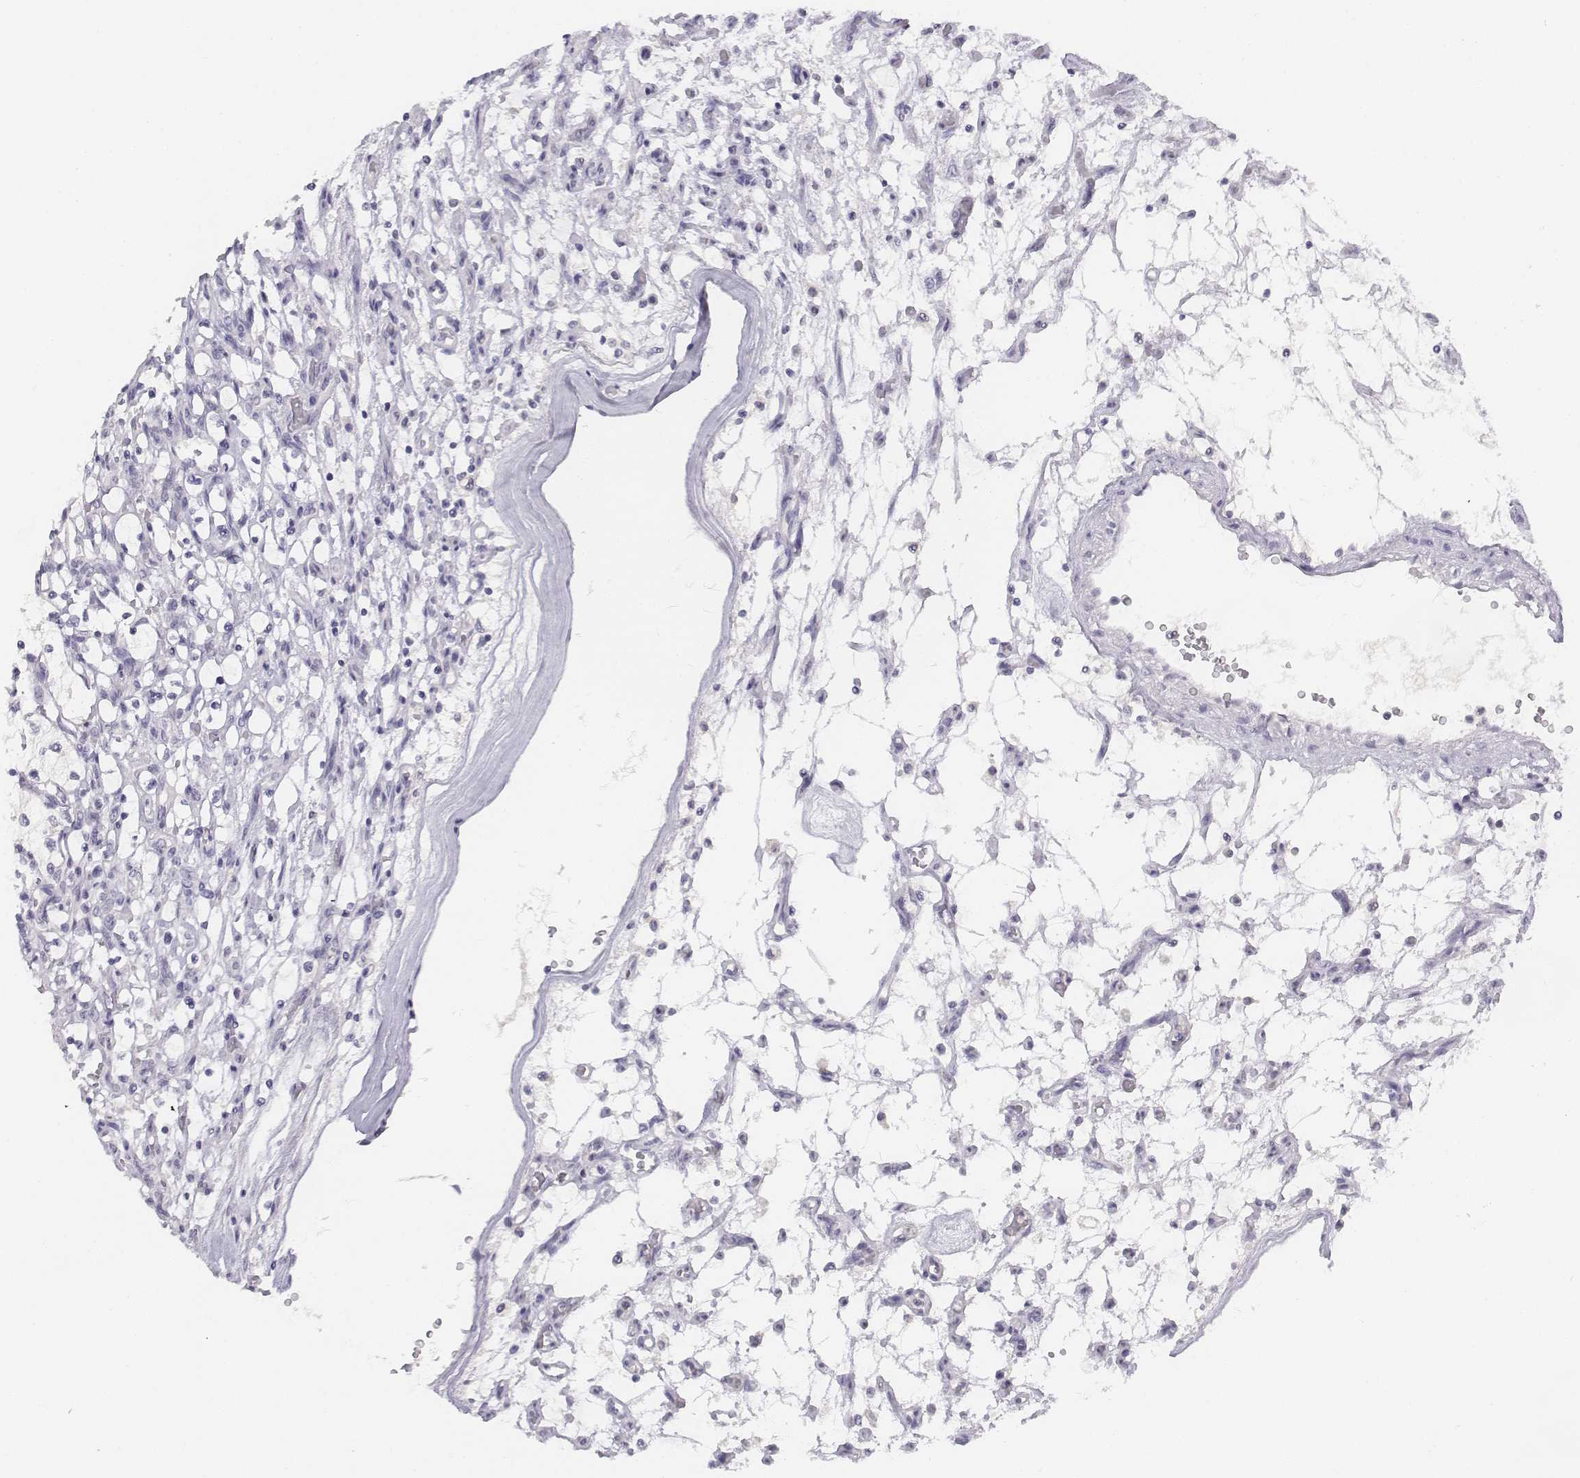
{"staining": {"intensity": "negative", "quantity": "none", "location": "none"}, "tissue": "renal cancer", "cell_type": "Tumor cells", "image_type": "cancer", "snomed": [{"axis": "morphology", "description": "Adenocarcinoma, NOS"}, {"axis": "topography", "description": "Kidney"}], "caption": "High magnification brightfield microscopy of renal adenocarcinoma stained with DAB (brown) and counterstained with hematoxylin (blue): tumor cells show no significant positivity. Brightfield microscopy of immunohistochemistry stained with DAB (brown) and hematoxylin (blue), captured at high magnification.", "gene": "UCN2", "patient": {"sex": "female", "age": 69}}